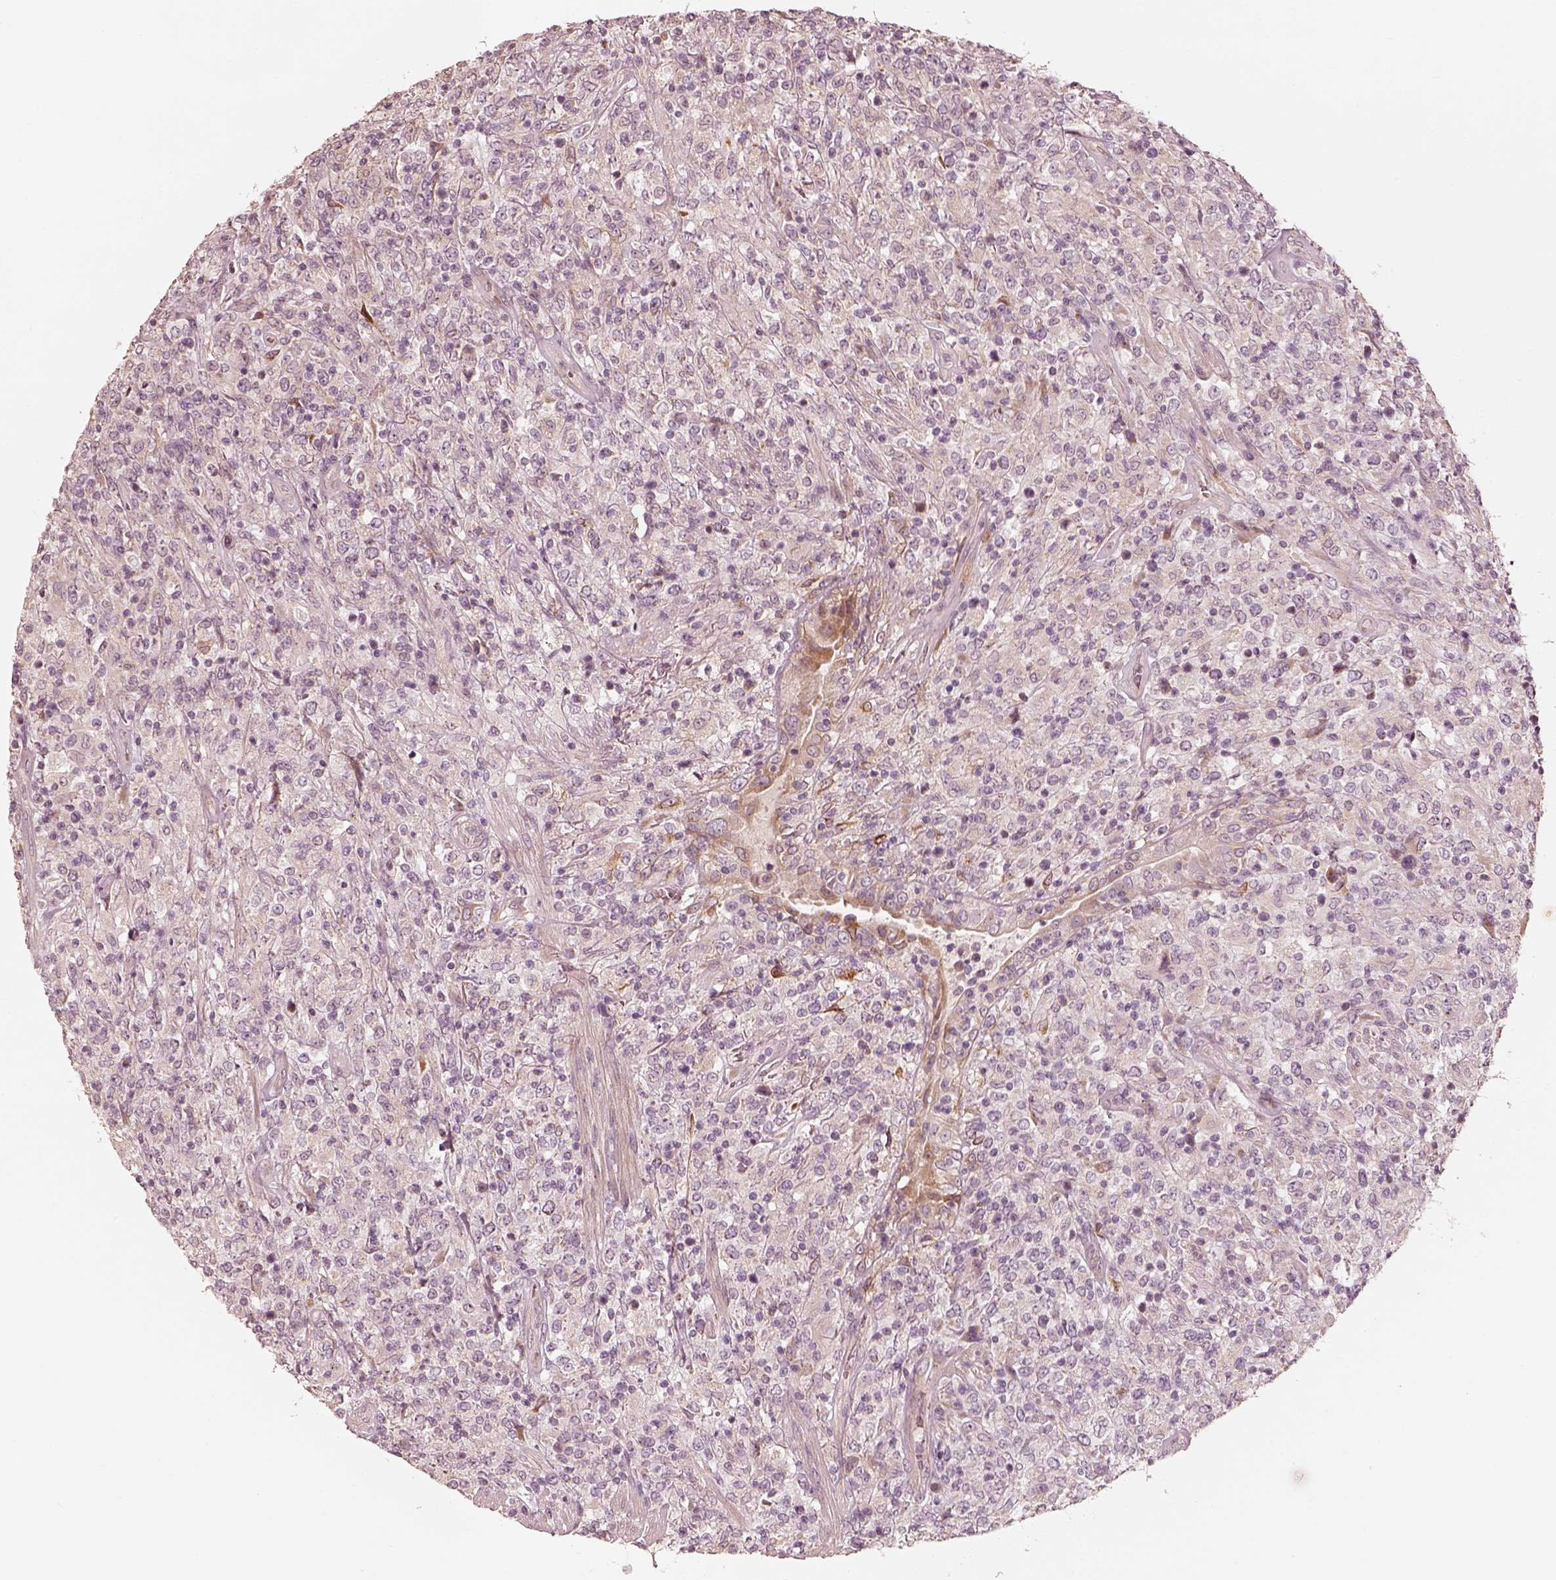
{"staining": {"intensity": "negative", "quantity": "none", "location": "none"}, "tissue": "lymphoma", "cell_type": "Tumor cells", "image_type": "cancer", "snomed": [{"axis": "morphology", "description": "Malignant lymphoma, non-Hodgkin's type, High grade"}, {"axis": "topography", "description": "Lung"}], "caption": "Immunohistochemistry photomicrograph of neoplastic tissue: lymphoma stained with DAB (3,3'-diaminobenzidine) exhibits no significant protein expression in tumor cells. Nuclei are stained in blue.", "gene": "WLS", "patient": {"sex": "male", "age": 79}}